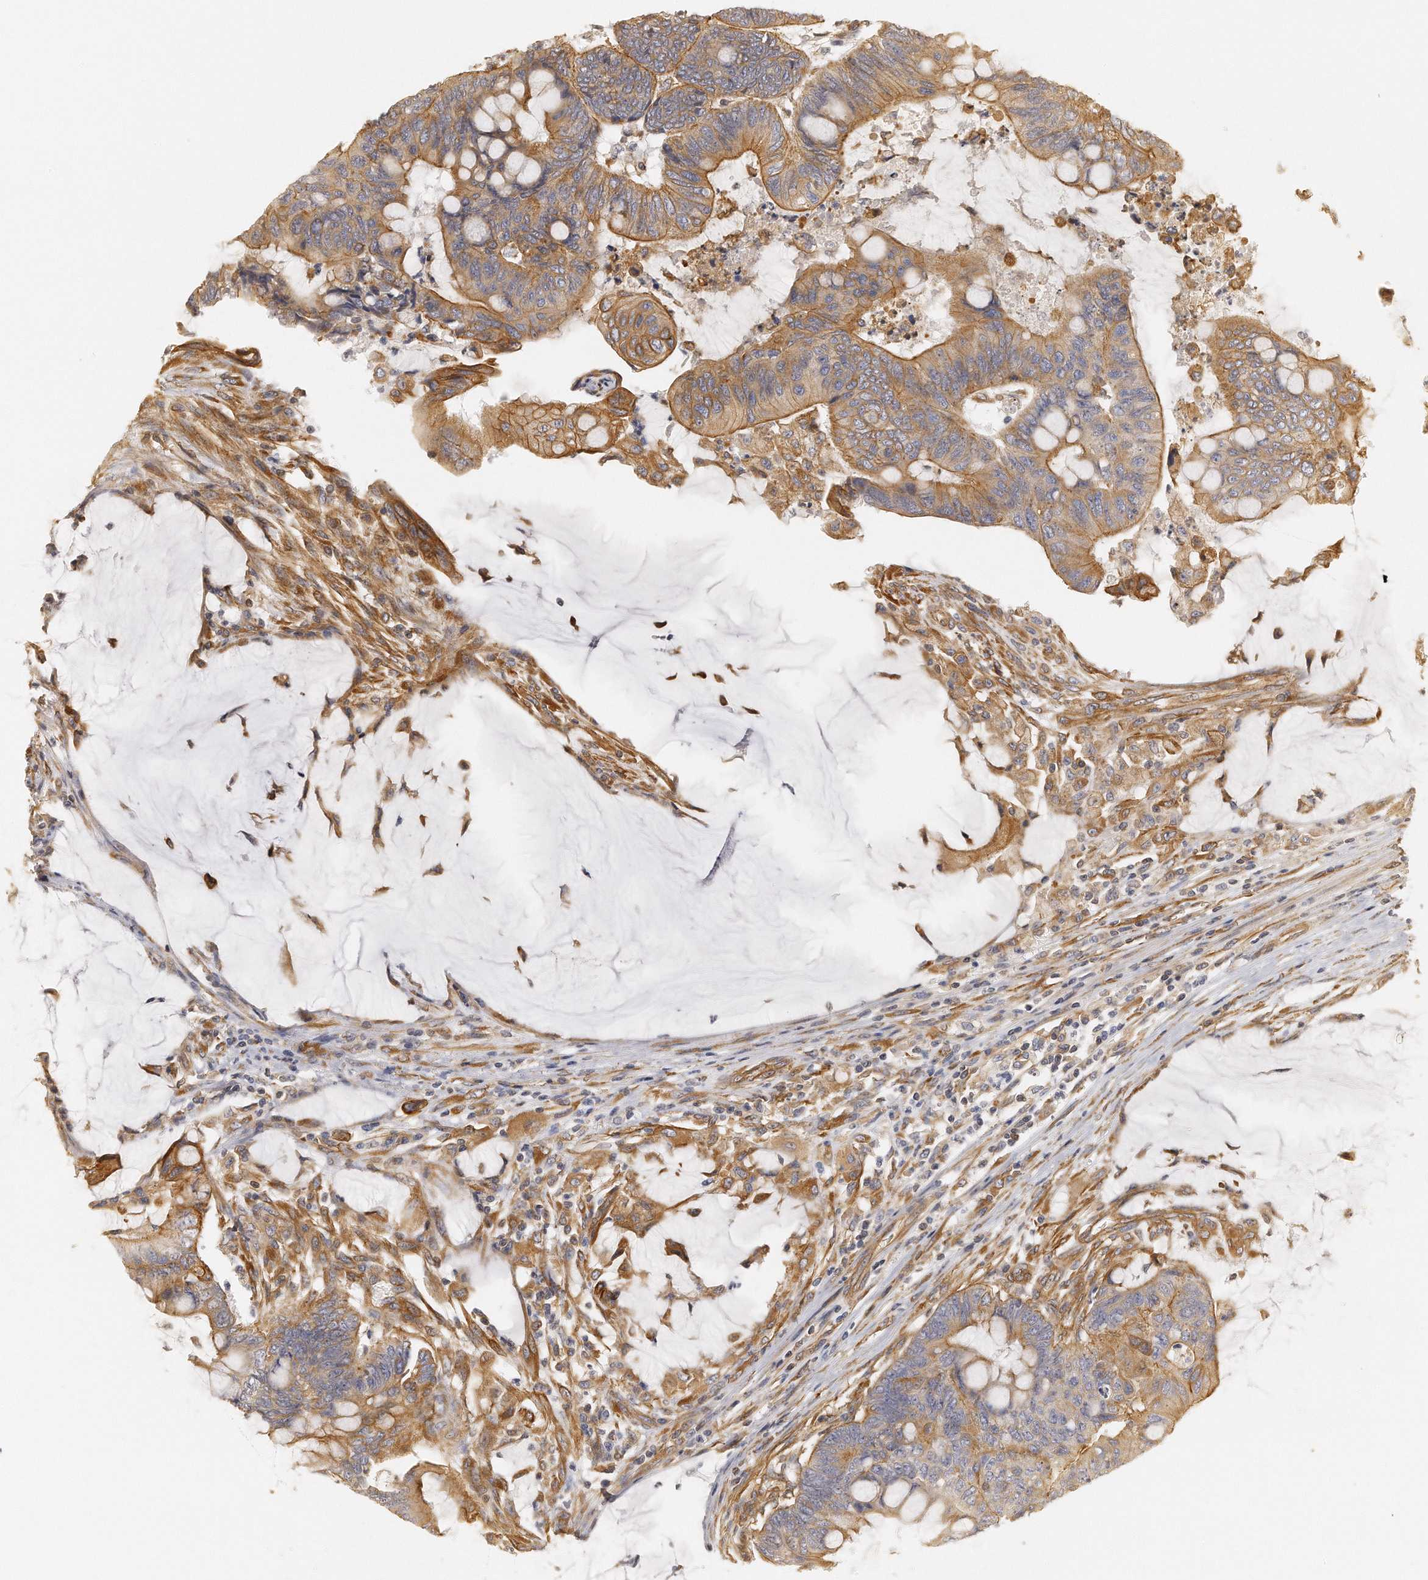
{"staining": {"intensity": "moderate", "quantity": ">75%", "location": "cytoplasmic/membranous"}, "tissue": "colorectal cancer", "cell_type": "Tumor cells", "image_type": "cancer", "snomed": [{"axis": "morphology", "description": "Normal tissue, NOS"}, {"axis": "morphology", "description": "Adenocarcinoma, NOS"}, {"axis": "topography", "description": "Rectum"}], "caption": "Immunohistochemical staining of colorectal cancer reveals medium levels of moderate cytoplasmic/membranous staining in approximately >75% of tumor cells.", "gene": "CHST7", "patient": {"sex": "male", "age": 92}}